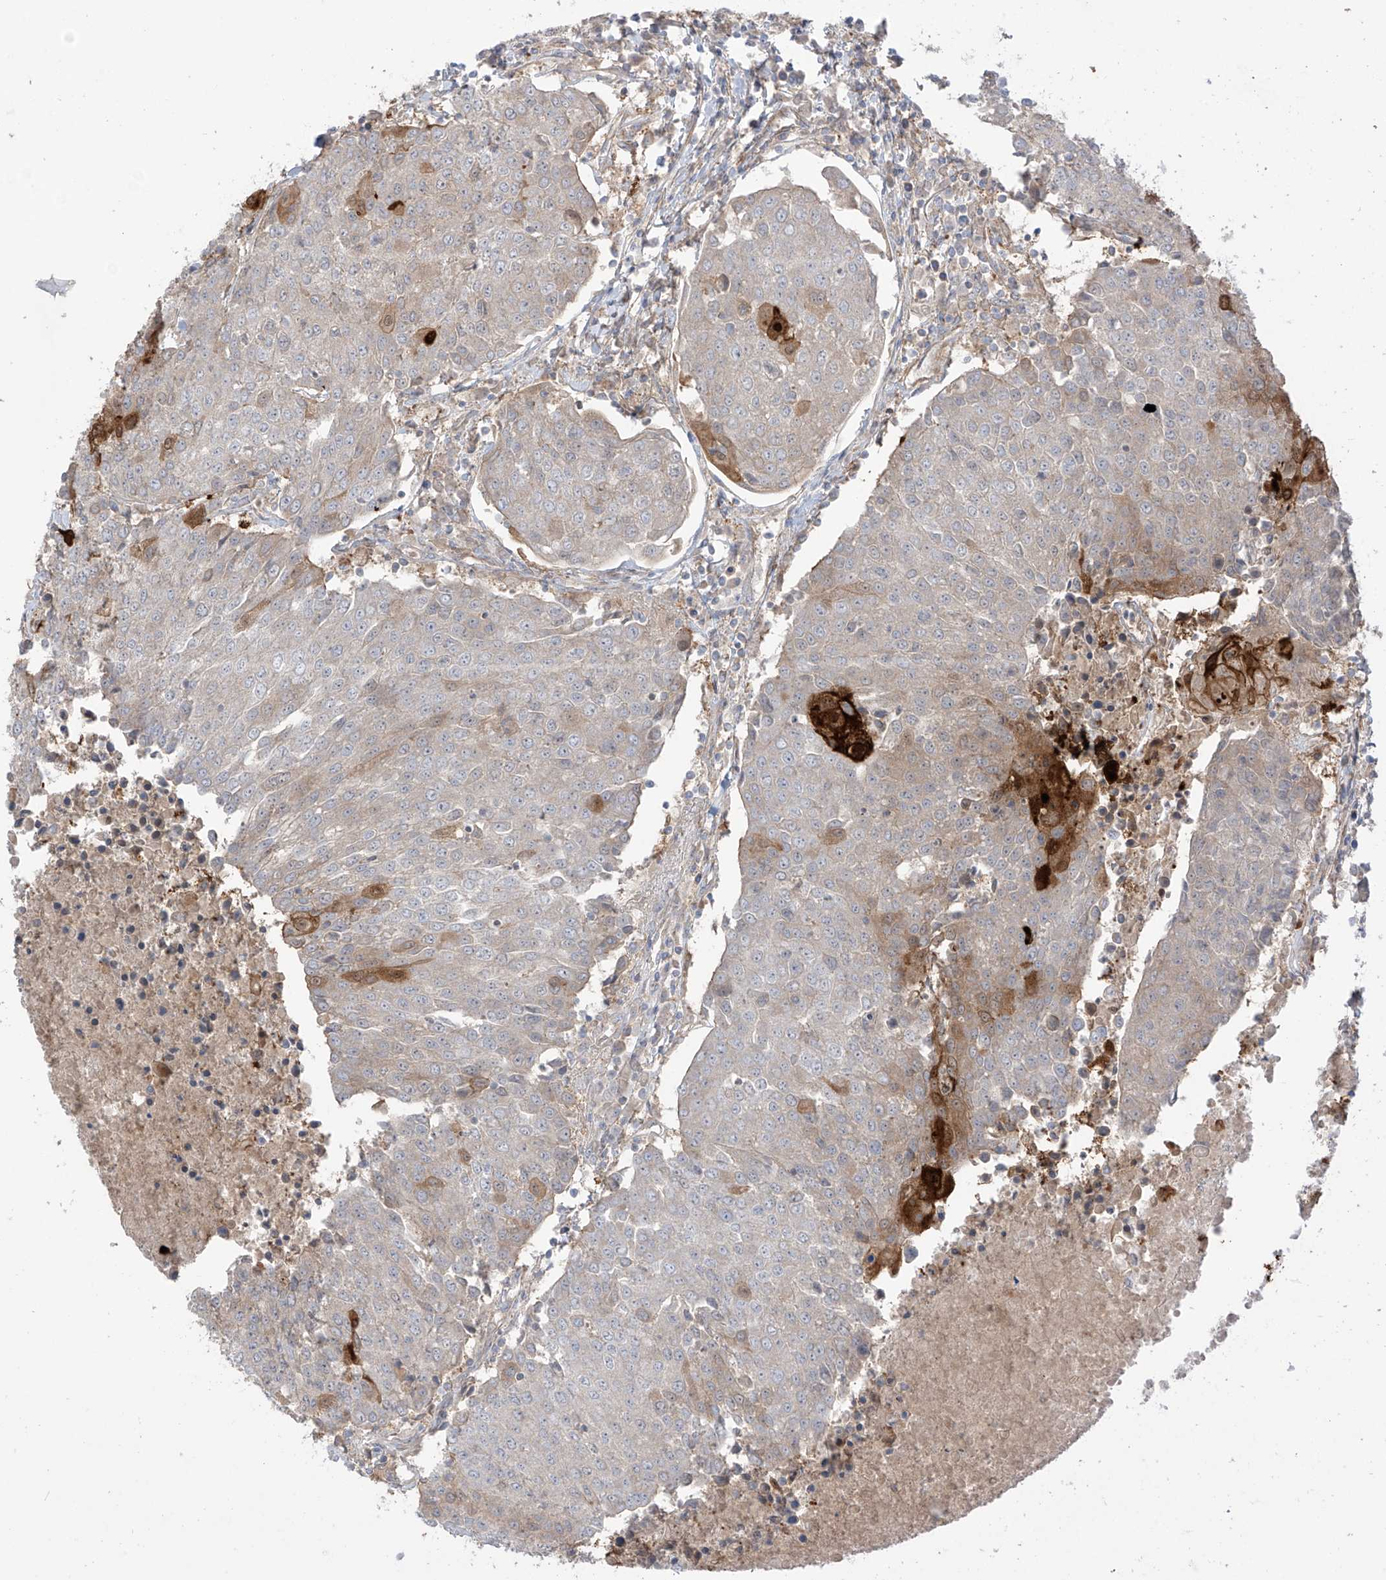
{"staining": {"intensity": "strong", "quantity": "<25%", "location": "cytoplasmic/membranous"}, "tissue": "urothelial cancer", "cell_type": "Tumor cells", "image_type": "cancer", "snomed": [{"axis": "morphology", "description": "Urothelial carcinoma, High grade"}, {"axis": "topography", "description": "Urinary bladder"}], "caption": "Immunohistochemistry (IHC) micrograph of neoplastic tissue: human high-grade urothelial carcinoma stained using immunohistochemistry (IHC) shows medium levels of strong protein expression localized specifically in the cytoplasmic/membranous of tumor cells, appearing as a cytoplasmic/membranous brown color.", "gene": "TRMU", "patient": {"sex": "female", "age": 85}}